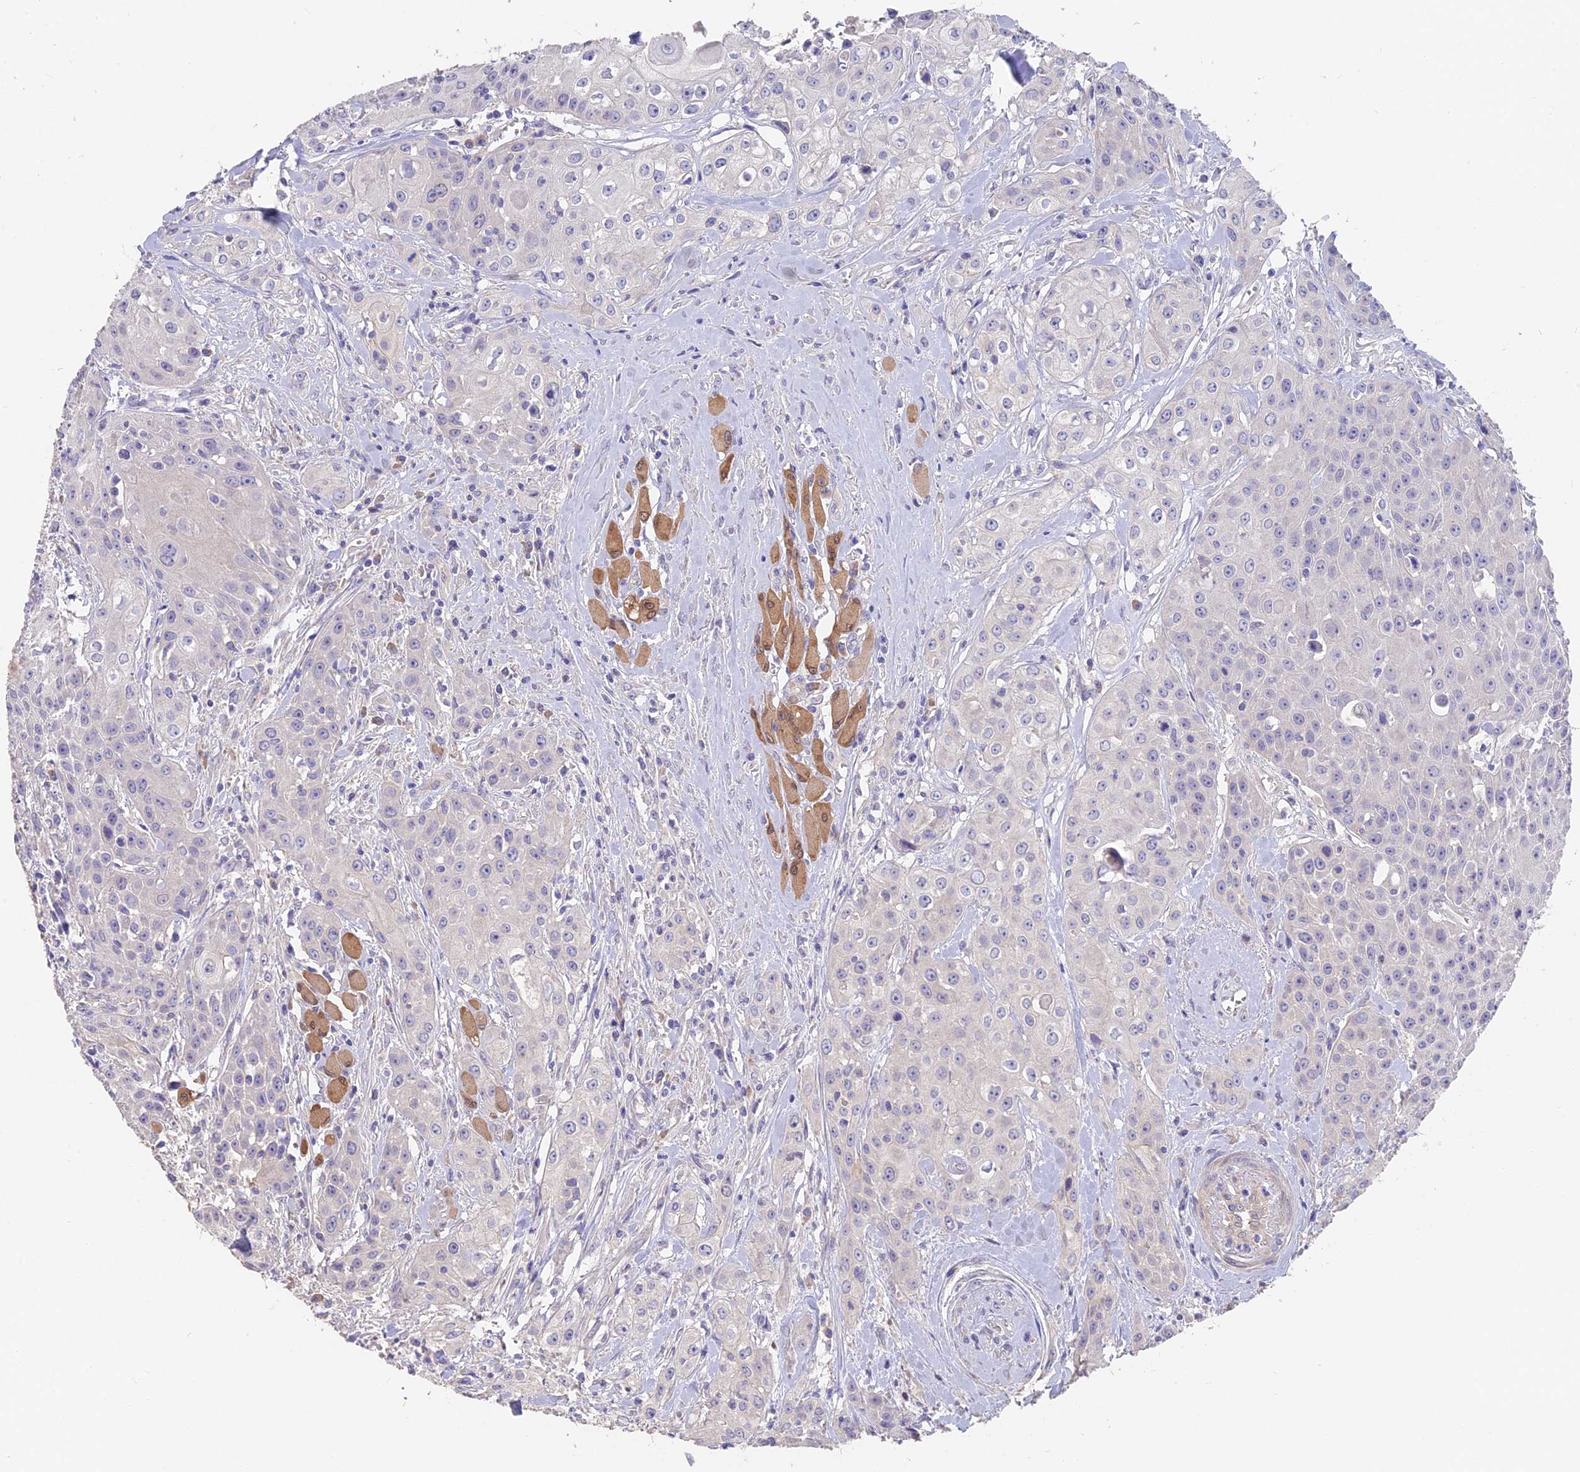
{"staining": {"intensity": "negative", "quantity": "none", "location": "none"}, "tissue": "head and neck cancer", "cell_type": "Tumor cells", "image_type": "cancer", "snomed": [{"axis": "morphology", "description": "Squamous cell carcinoma, NOS"}, {"axis": "topography", "description": "Oral tissue"}, {"axis": "topography", "description": "Head-Neck"}], "caption": "Immunohistochemistry of head and neck squamous cell carcinoma shows no expression in tumor cells. (DAB (3,3'-diaminobenzidine) immunohistochemistry (IHC) with hematoxylin counter stain).", "gene": "FAM168B", "patient": {"sex": "female", "age": 82}}